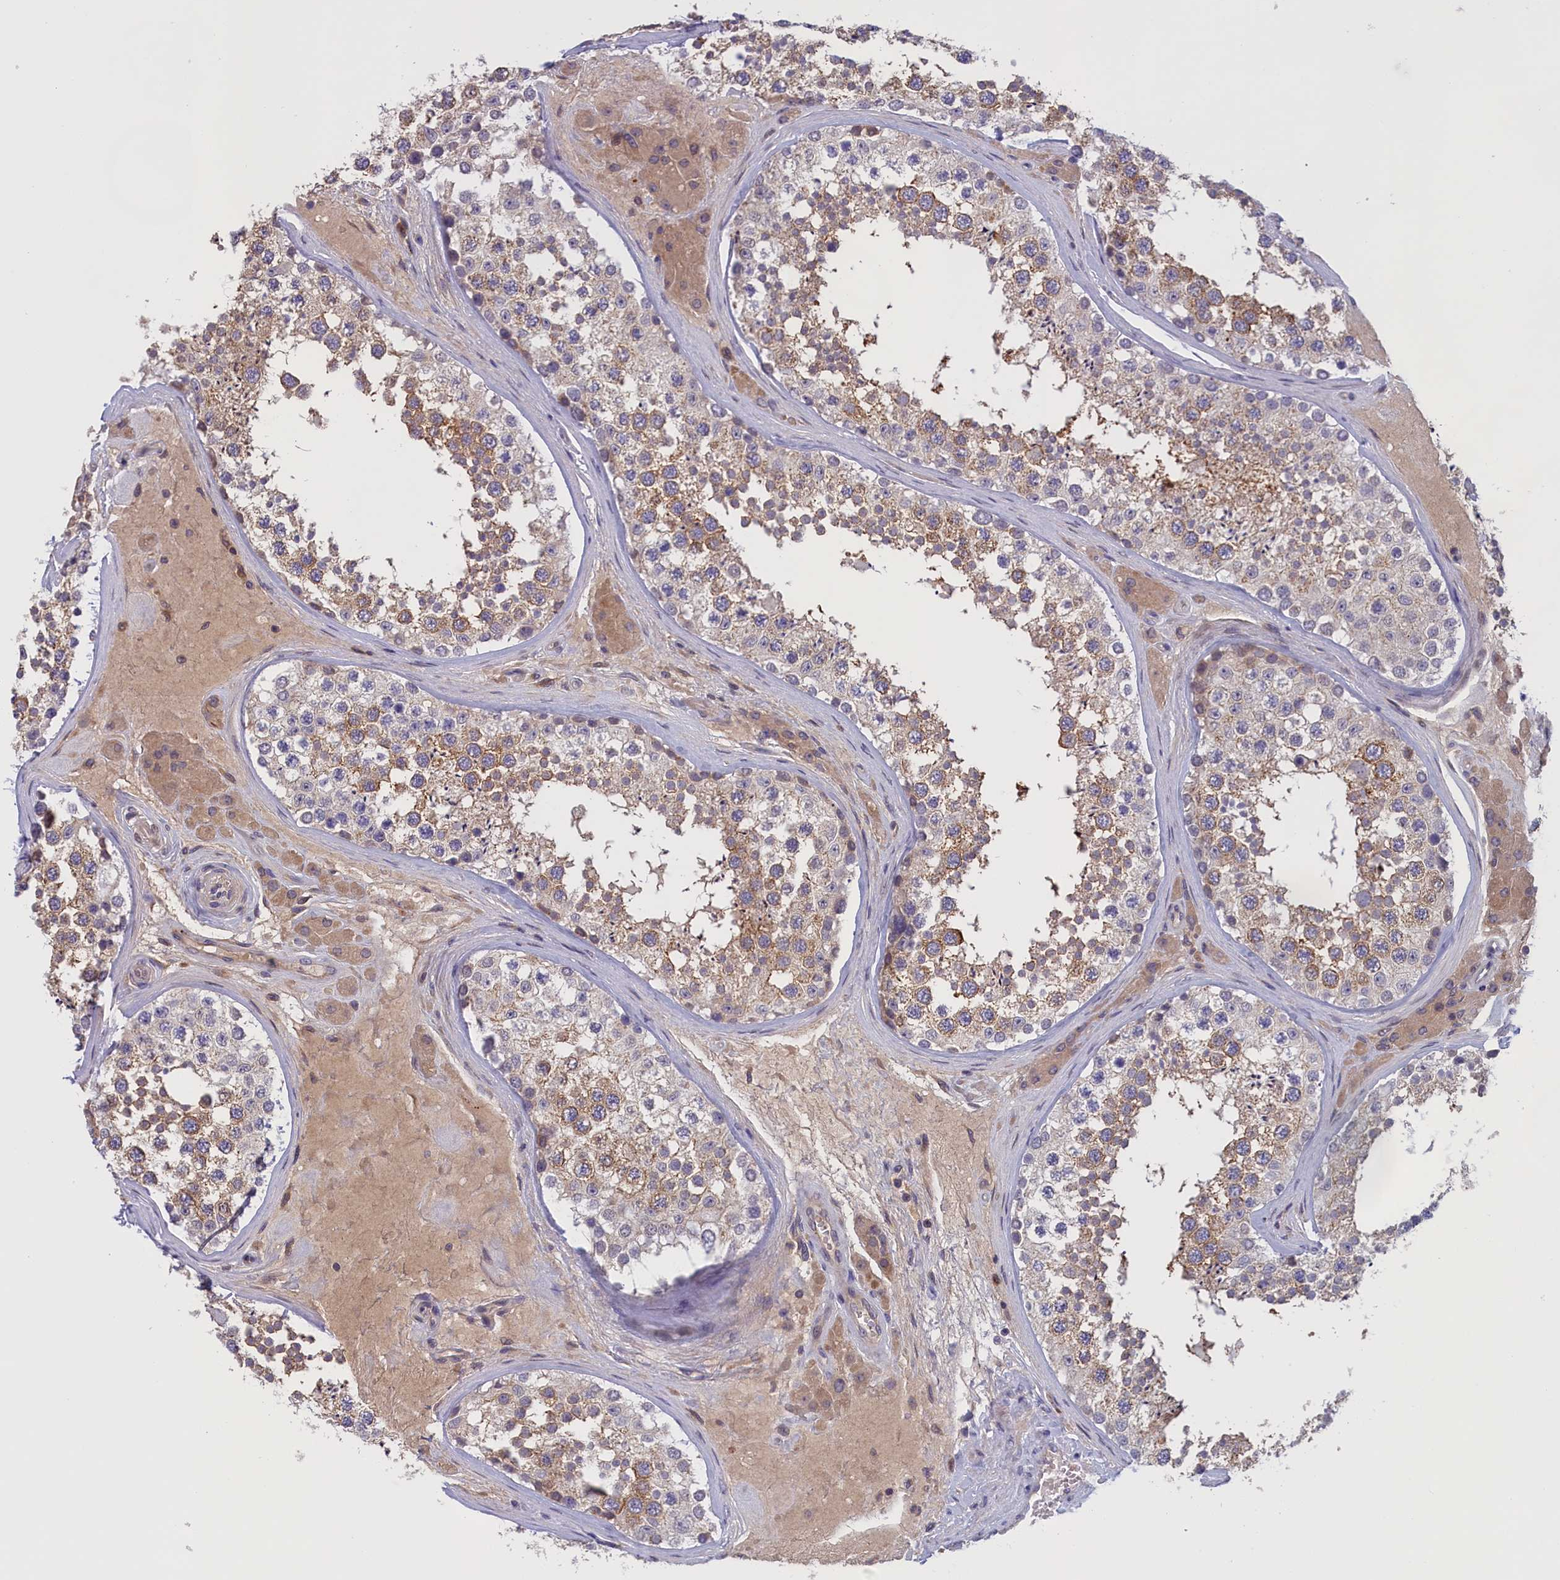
{"staining": {"intensity": "moderate", "quantity": "25%-75%", "location": "cytoplasmic/membranous"}, "tissue": "testis", "cell_type": "Cells in seminiferous ducts", "image_type": "normal", "snomed": [{"axis": "morphology", "description": "Normal tissue, NOS"}, {"axis": "topography", "description": "Testis"}], "caption": "Cells in seminiferous ducts exhibit medium levels of moderate cytoplasmic/membranous staining in about 25%-75% of cells in benign testis. (Brightfield microscopy of DAB IHC at high magnification).", "gene": "IGFALS", "patient": {"sex": "male", "age": 46}}